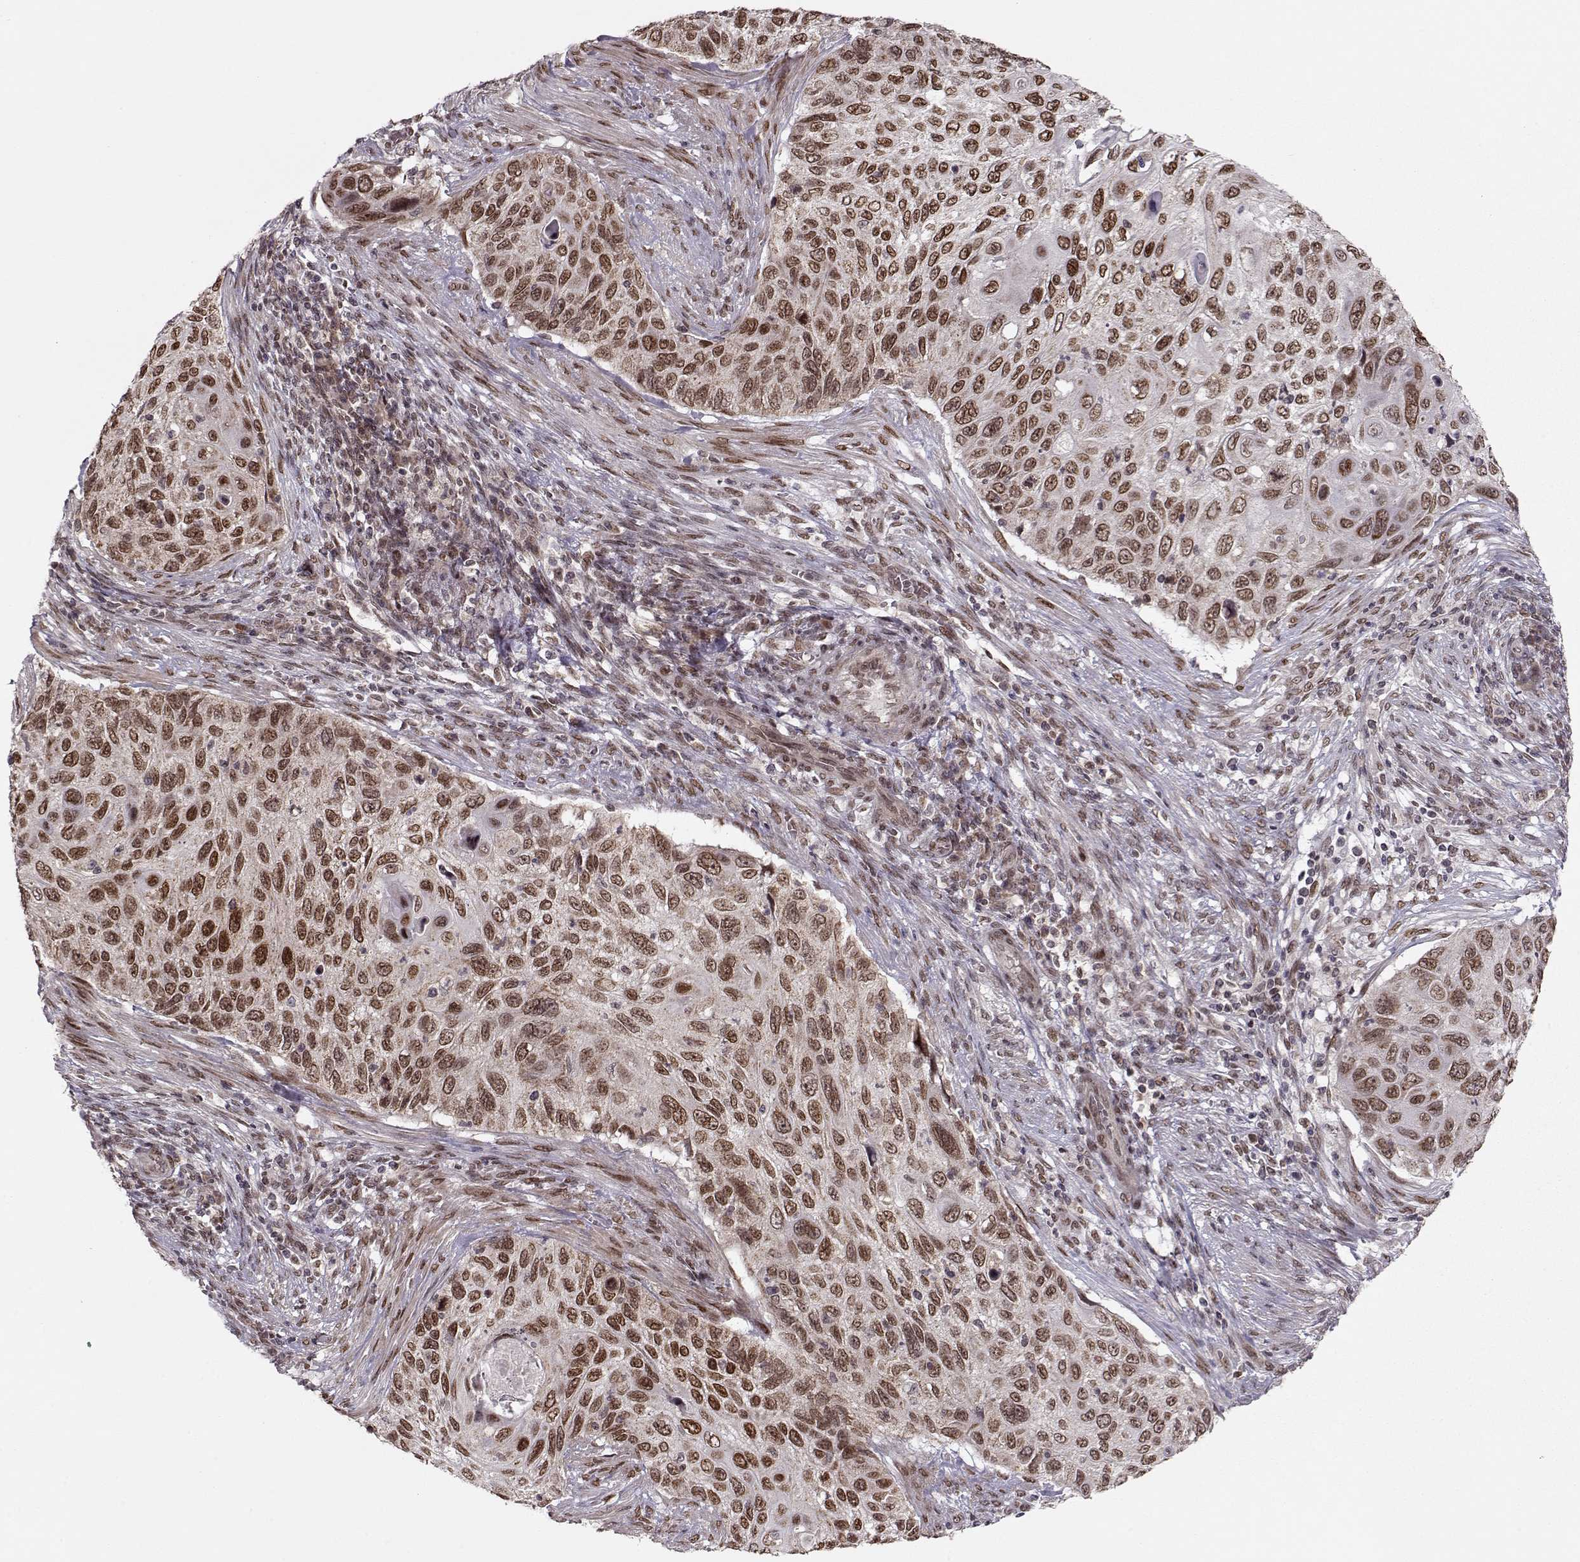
{"staining": {"intensity": "strong", "quantity": ">75%", "location": "nuclear"}, "tissue": "cervical cancer", "cell_type": "Tumor cells", "image_type": "cancer", "snomed": [{"axis": "morphology", "description": "Squamous cell carcinoma, NOS"}, {"axis": "topography", "description": "Cervix"}], "caption": "A brown stain labels strong nuclear positivity of a protein in human cervical cancer tumor cells.", "gene": "RAI1", "patient": {"sex": "female", "age": 70}}